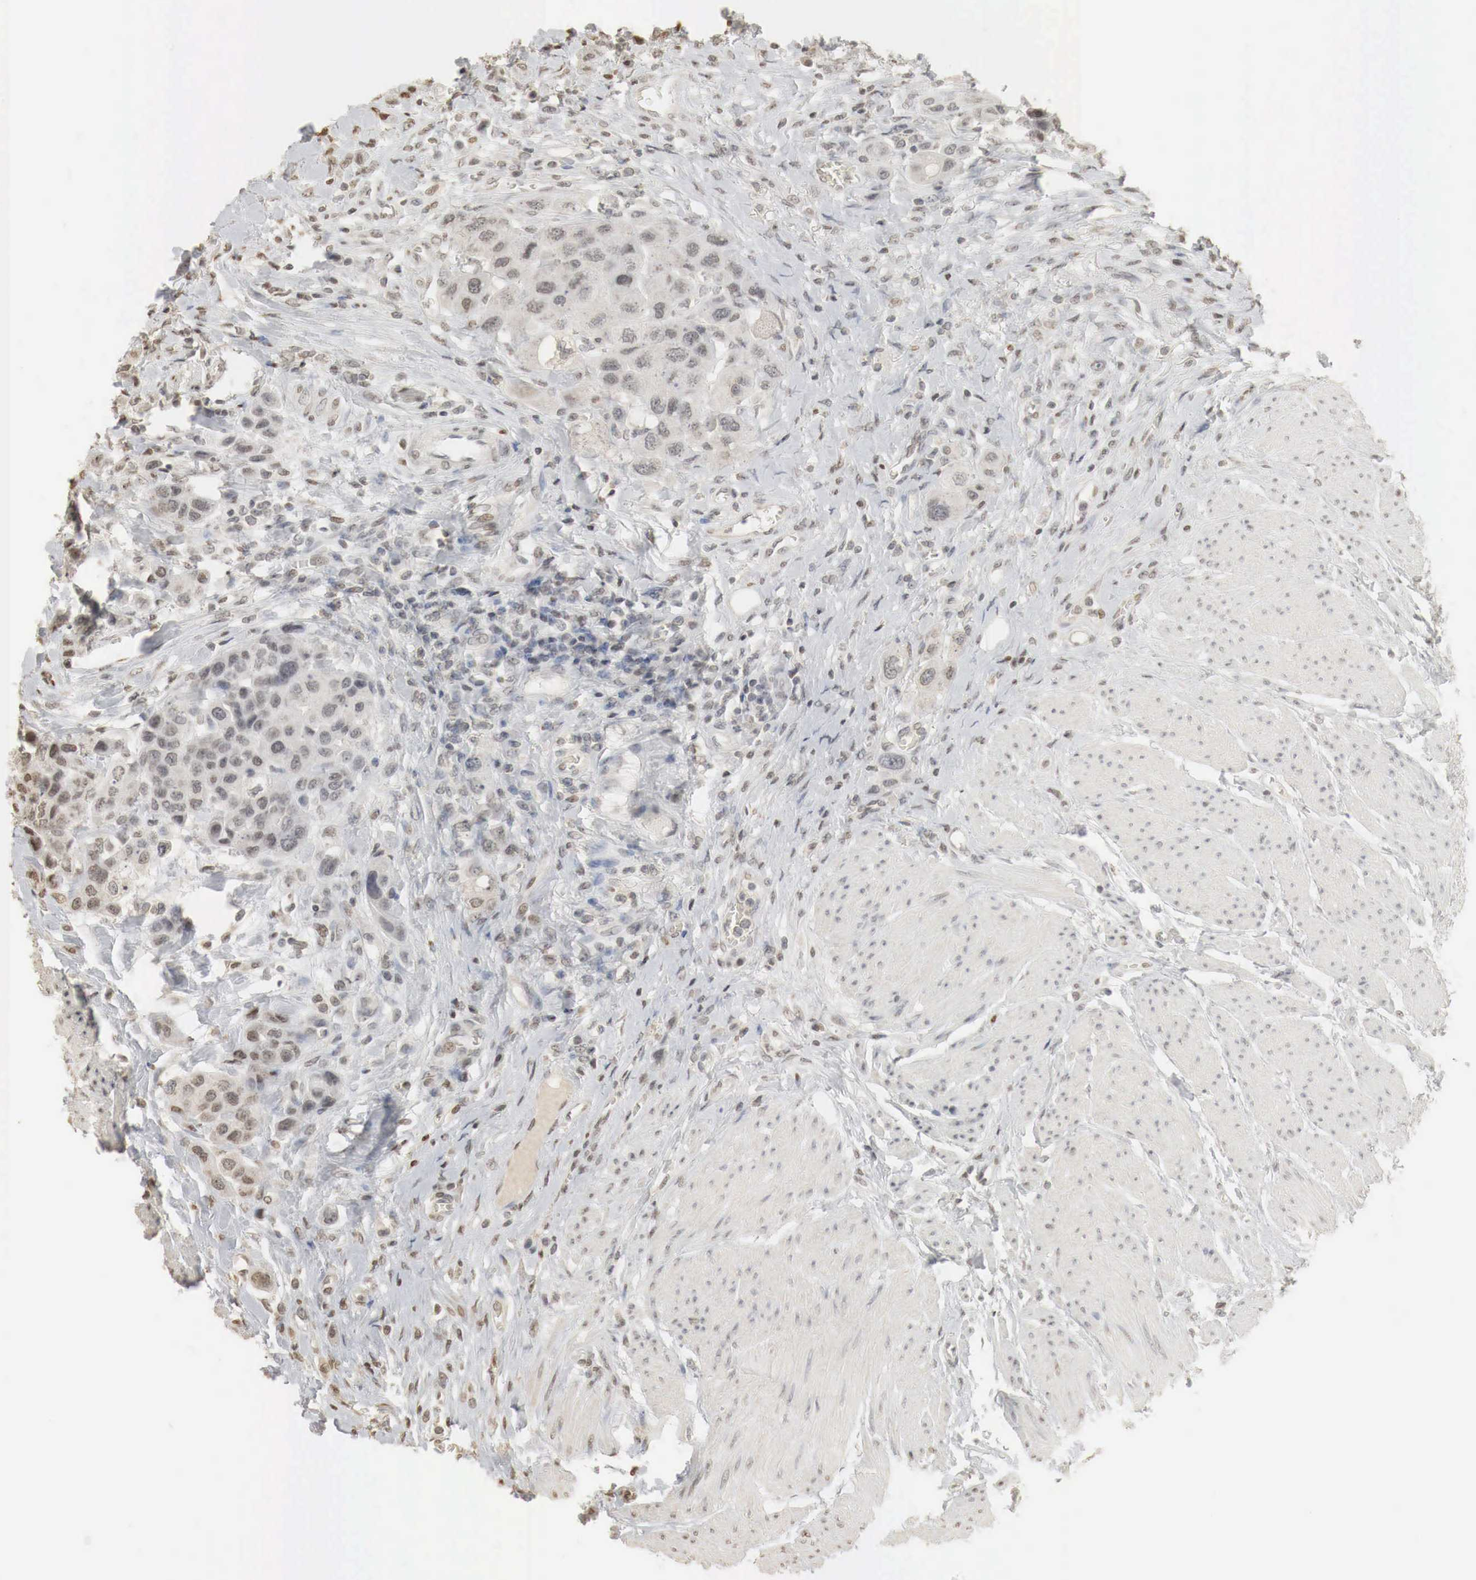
{"staining": {"intensity": "weak", "quantity": "25%-75%", "location": "cytoplasmic/membranous,nuclear"}, "tissue": "urothelial cancer", "cell_type": "Tumor cells", "image_type": "cancer", "snomed": [{"axis": "morphology", "description": "Urothelial carcinoma, High grade"}, {"axis": "topography", "description": "Urinary bladder"}], "caption": "High-grade urothelial carcinoma stained for a protein (brown) reveals weak cytoplasmic/membranous and nuclear positive expression in about 25%-75% of tumor cells.", "gene": "ERBB4", "patient": {"sex": "male", "age": 50}}